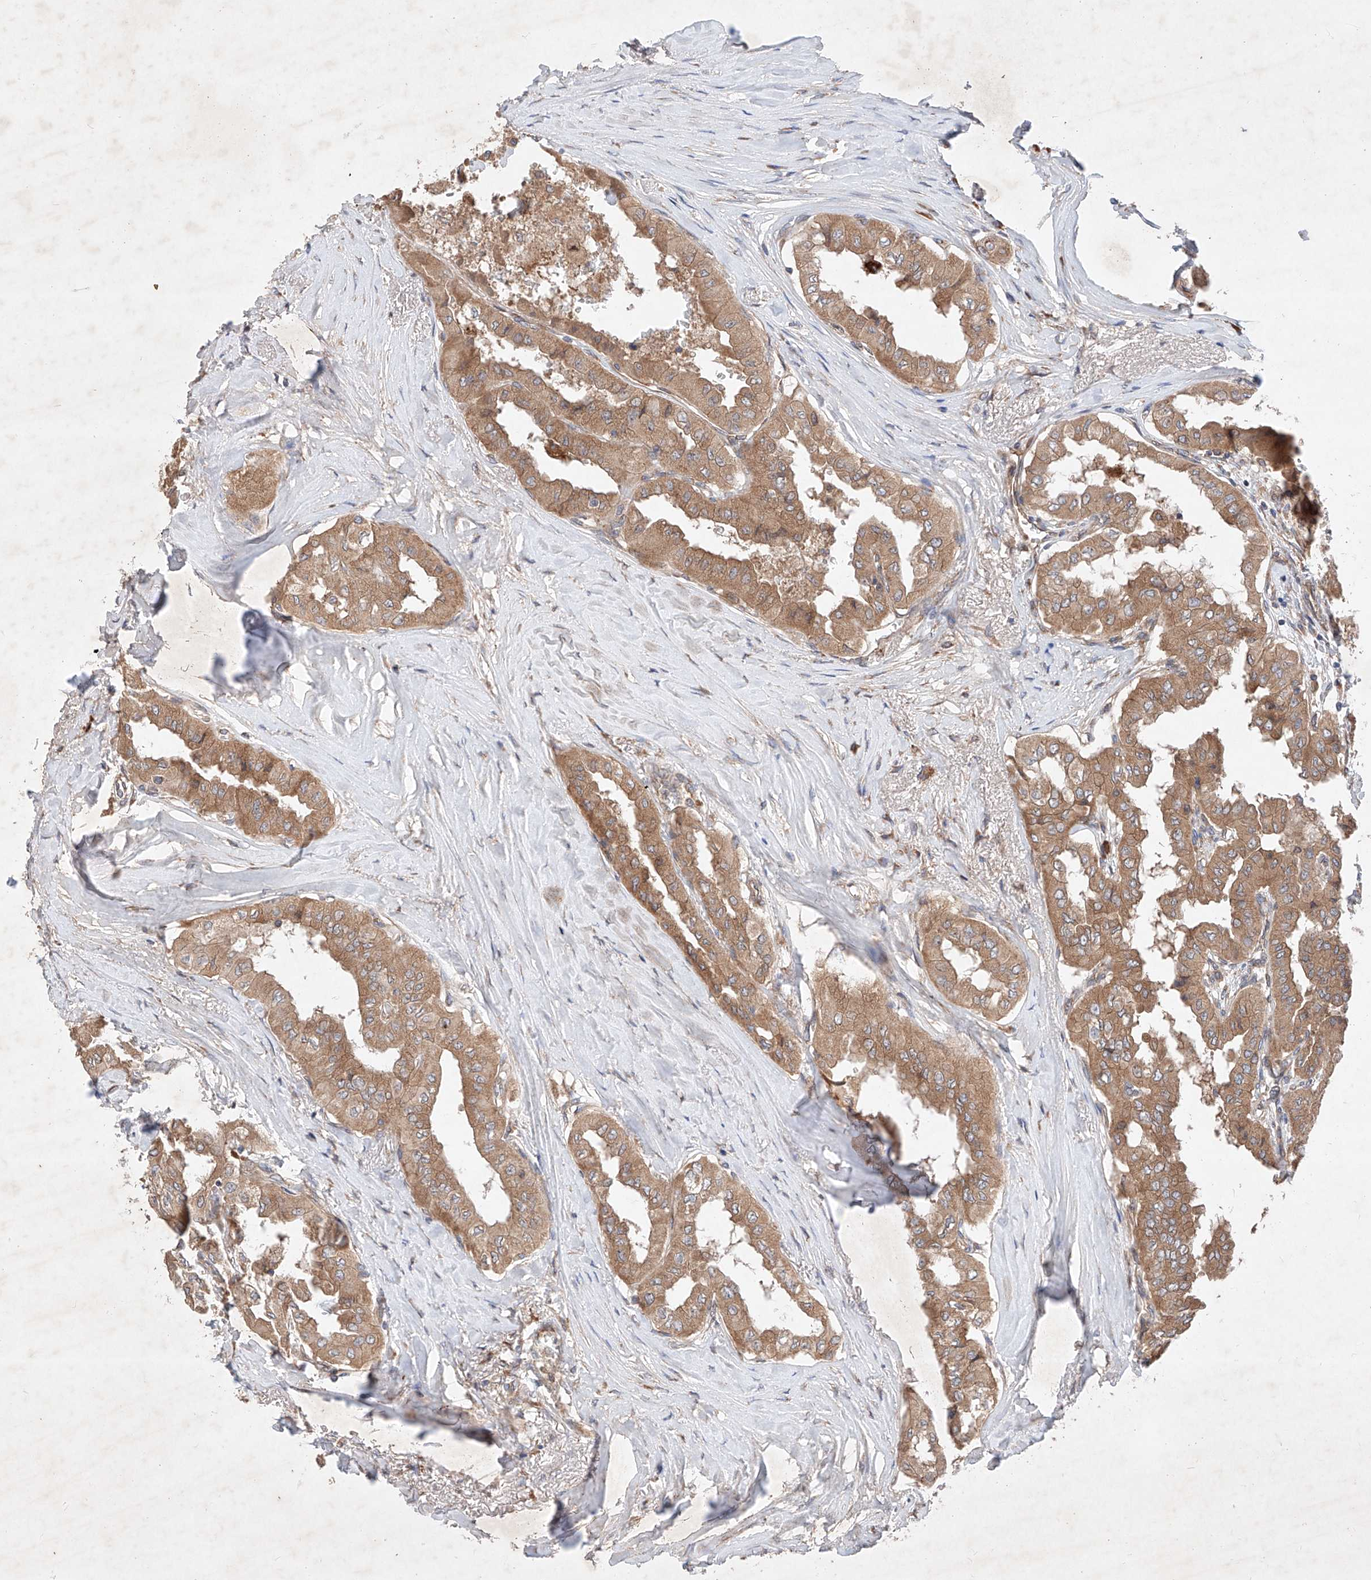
{"staining": {"intensity": "moderate", "quantity": ">75%", "location": "cytoplasmic/membranous"}, "tissue": "thyroid cancer", "cell_type": "Tumor cells", "image_type": "cancer", "snomed": [{"axis": "morphology", "description": "Papillary adenocarcinoma, NOS"}, {"axis": "topography", "description": "Thyroid gland"}], "caption": "Immunohistochemical staining of thyroid cancer exhibits medium levels of moderate cytoplasmic/membranous protein staining in about >75% of tumor cells. Ihc stains the protein of interest in brown and the nuclei are stained blue.", "gene": "FASTK", "patient": {"sex": "female", "age": 59}}